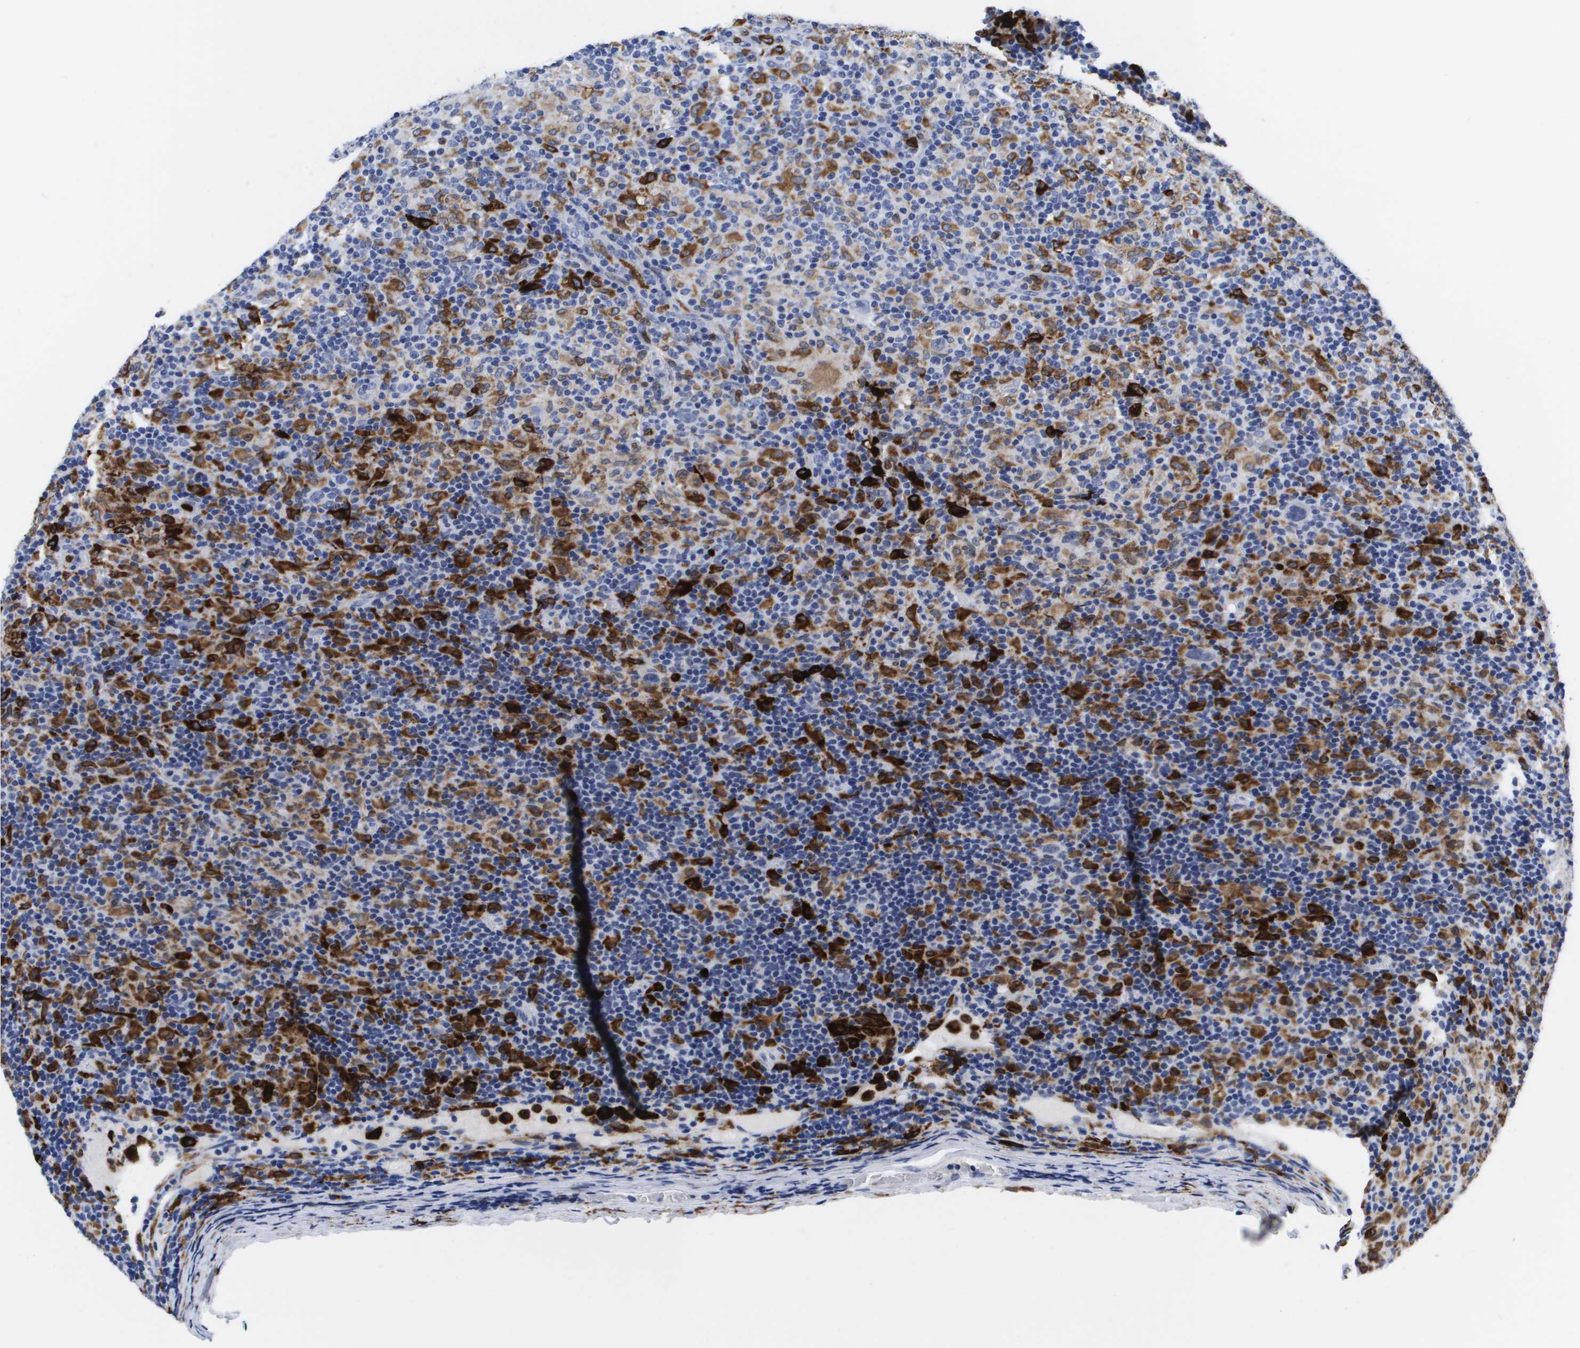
{"staining": {"intensity": "negative", "quantity": "none", "location": "none"}, "tissue": "lymphoma", "cell_type": "Tumor cells", "image_type": "cancer", "snomed": [{"axis": "morphology", "description": "Hodgkin's disease, NOS"}, {"axis": "topography", "description": "Lymph node"}], "caption": "Protein analysis of lymphoma shows no significant staining in tumor cells.", "gene": "HMOX1", "patient": {"sex": "male", "age": 70}}